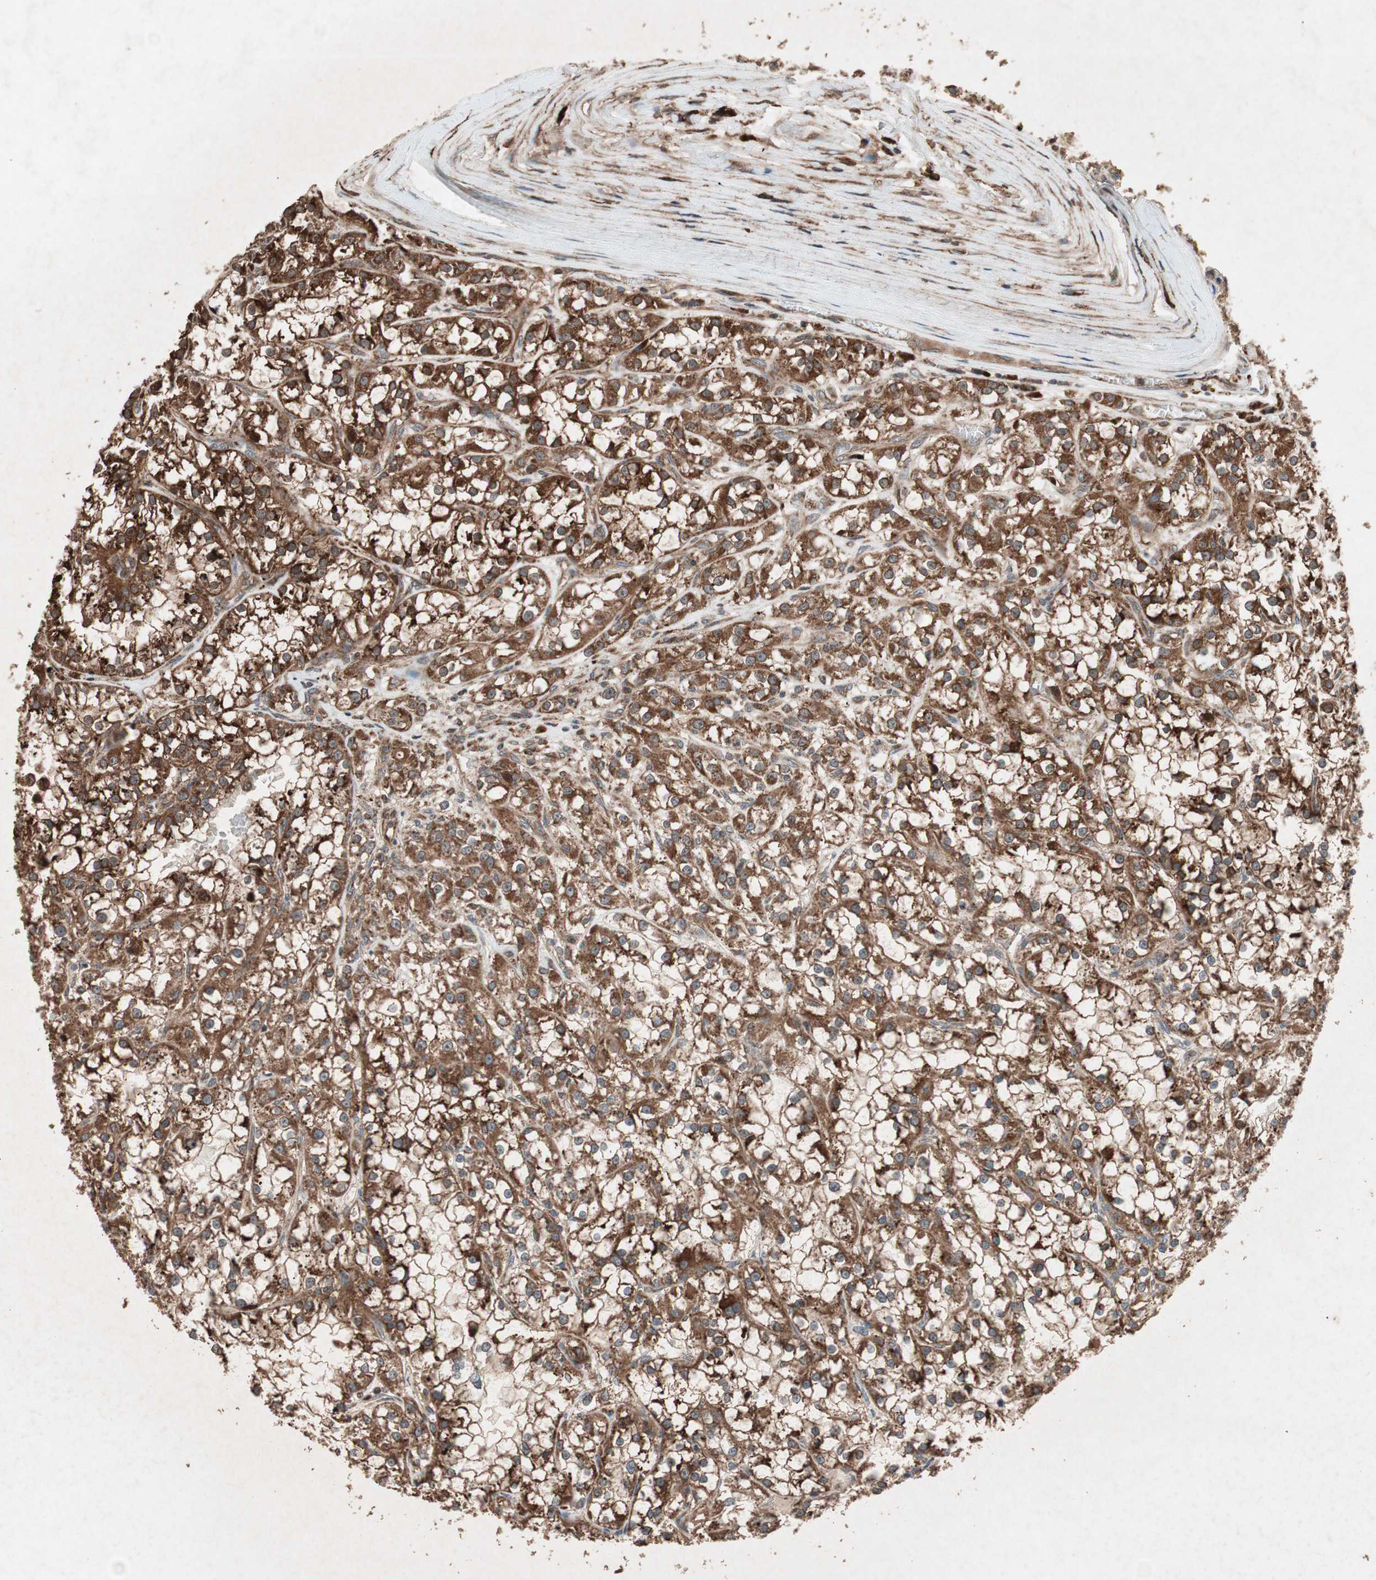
{"staining": {"intensity": "strong", "quantity": ">75%", "location": "cytoplasmic/membranous"}, "tissue": "renal cancer", "cell_type": "Tumor cells", "image_type": "cancer", "snomed": [{"axis": "morphology", "description": "Adenocarcinoma, NOS"}, {"axis": "topography", "description": "Kidney"}], "caption": "Human renal cancer (adenocarcinoma) stained with a protein marker demonstrates strong staining in tumor cells.", "gene": "RAB1A", "patient": {"sex": "female", "age": 52}}